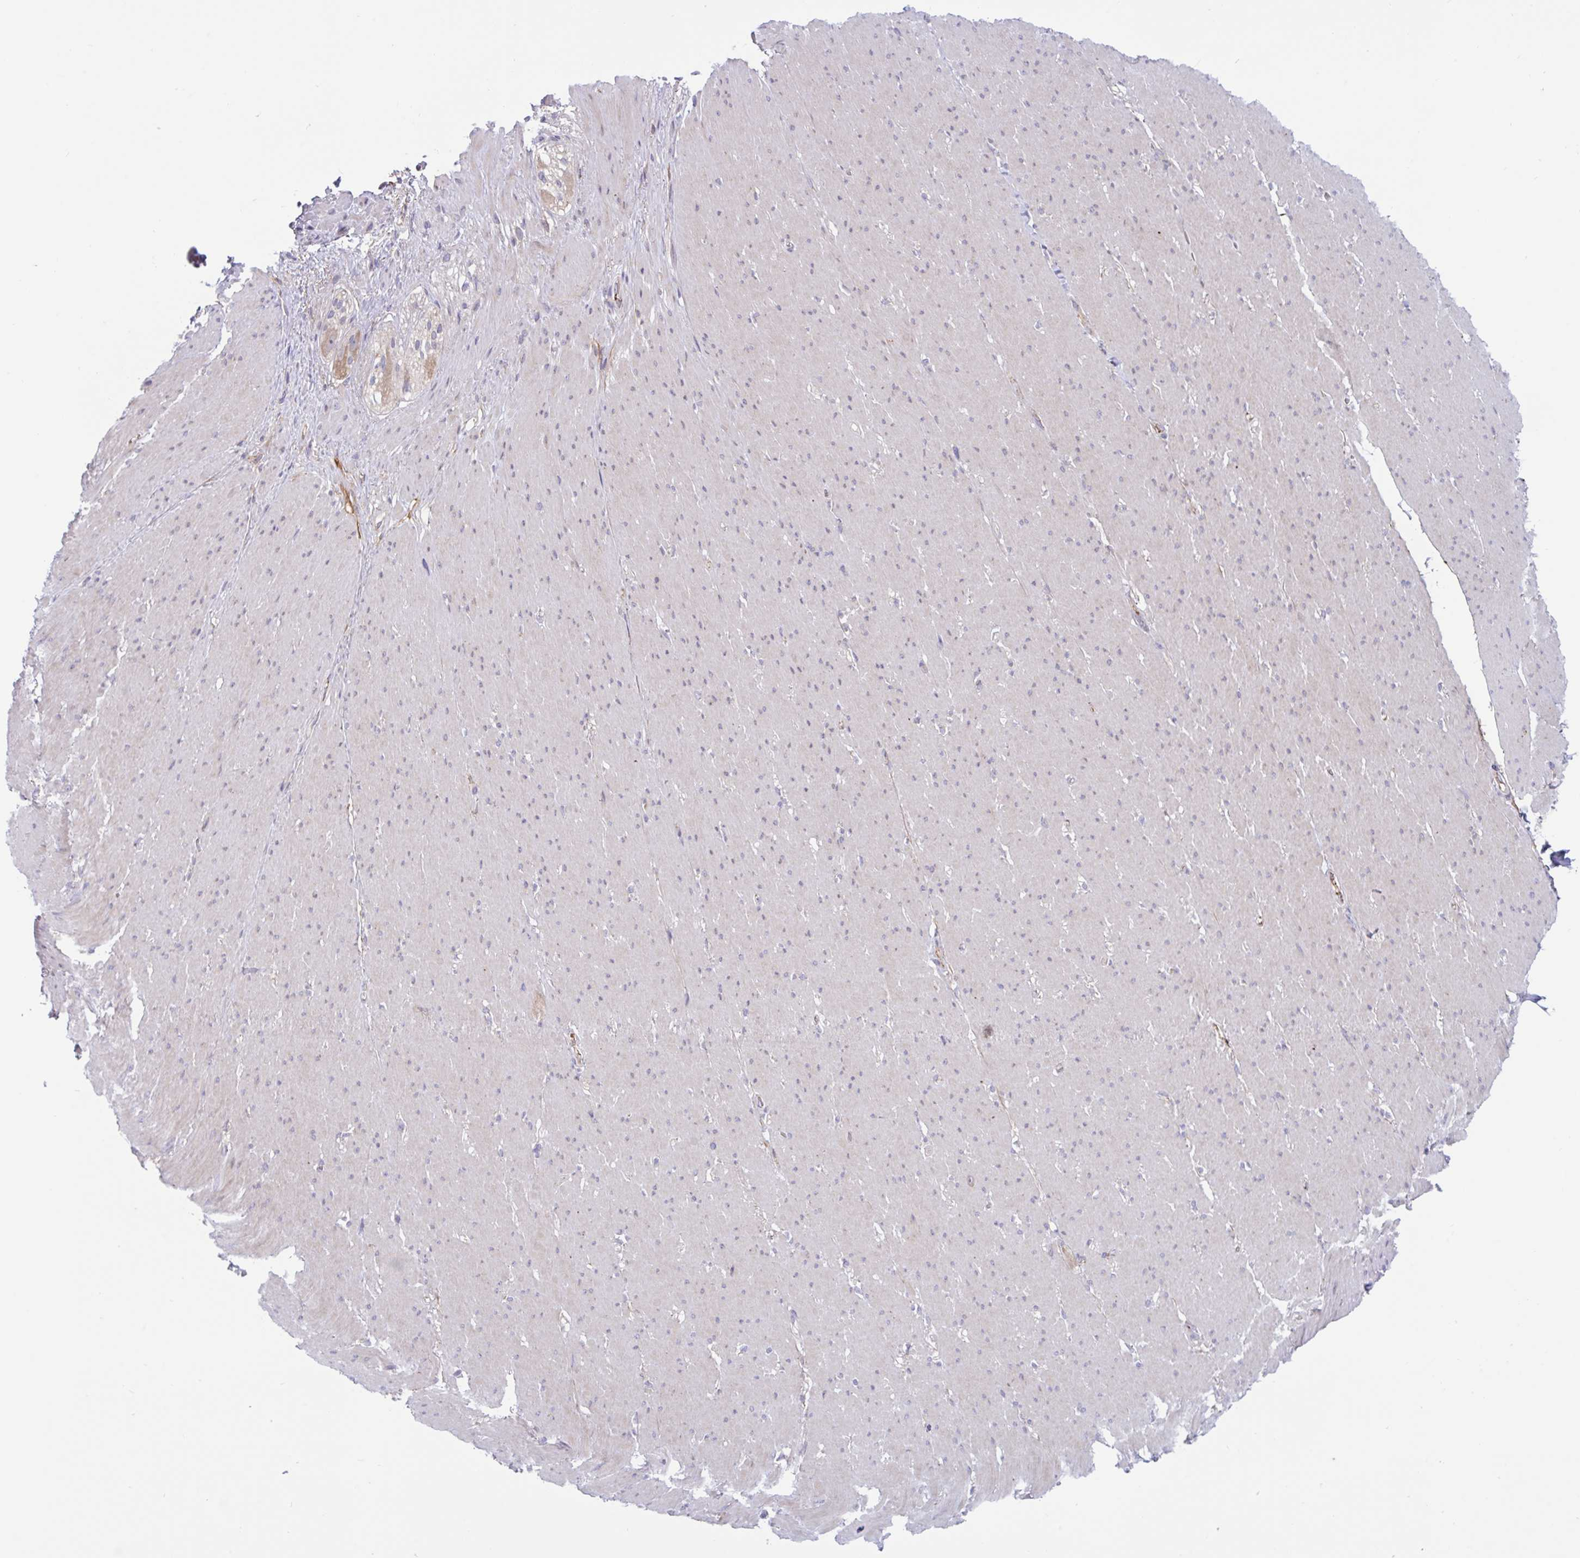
{"staining": {"intensity": "negative", "quantity": "none", "location": "none"}, "tissue": "smooth muscle", "cell_type": "Smooth muscle cells", "image_type": "normal", "snomed": [{"axis": "morphology", "description": "Normal tissue, NOS"}, {"axis": "topography", "description": "Smooth muscle"}, {"axis": "topography", "description": "Rectum"}], "caption": "Immunohistochemistry histopathology image of normal smooth muscle: smooth muscle stained with DAB shows no significant protein staining in smooth muscle cells.", "gene": "IL37", "patient": {"sex": "male", "age": 53}}